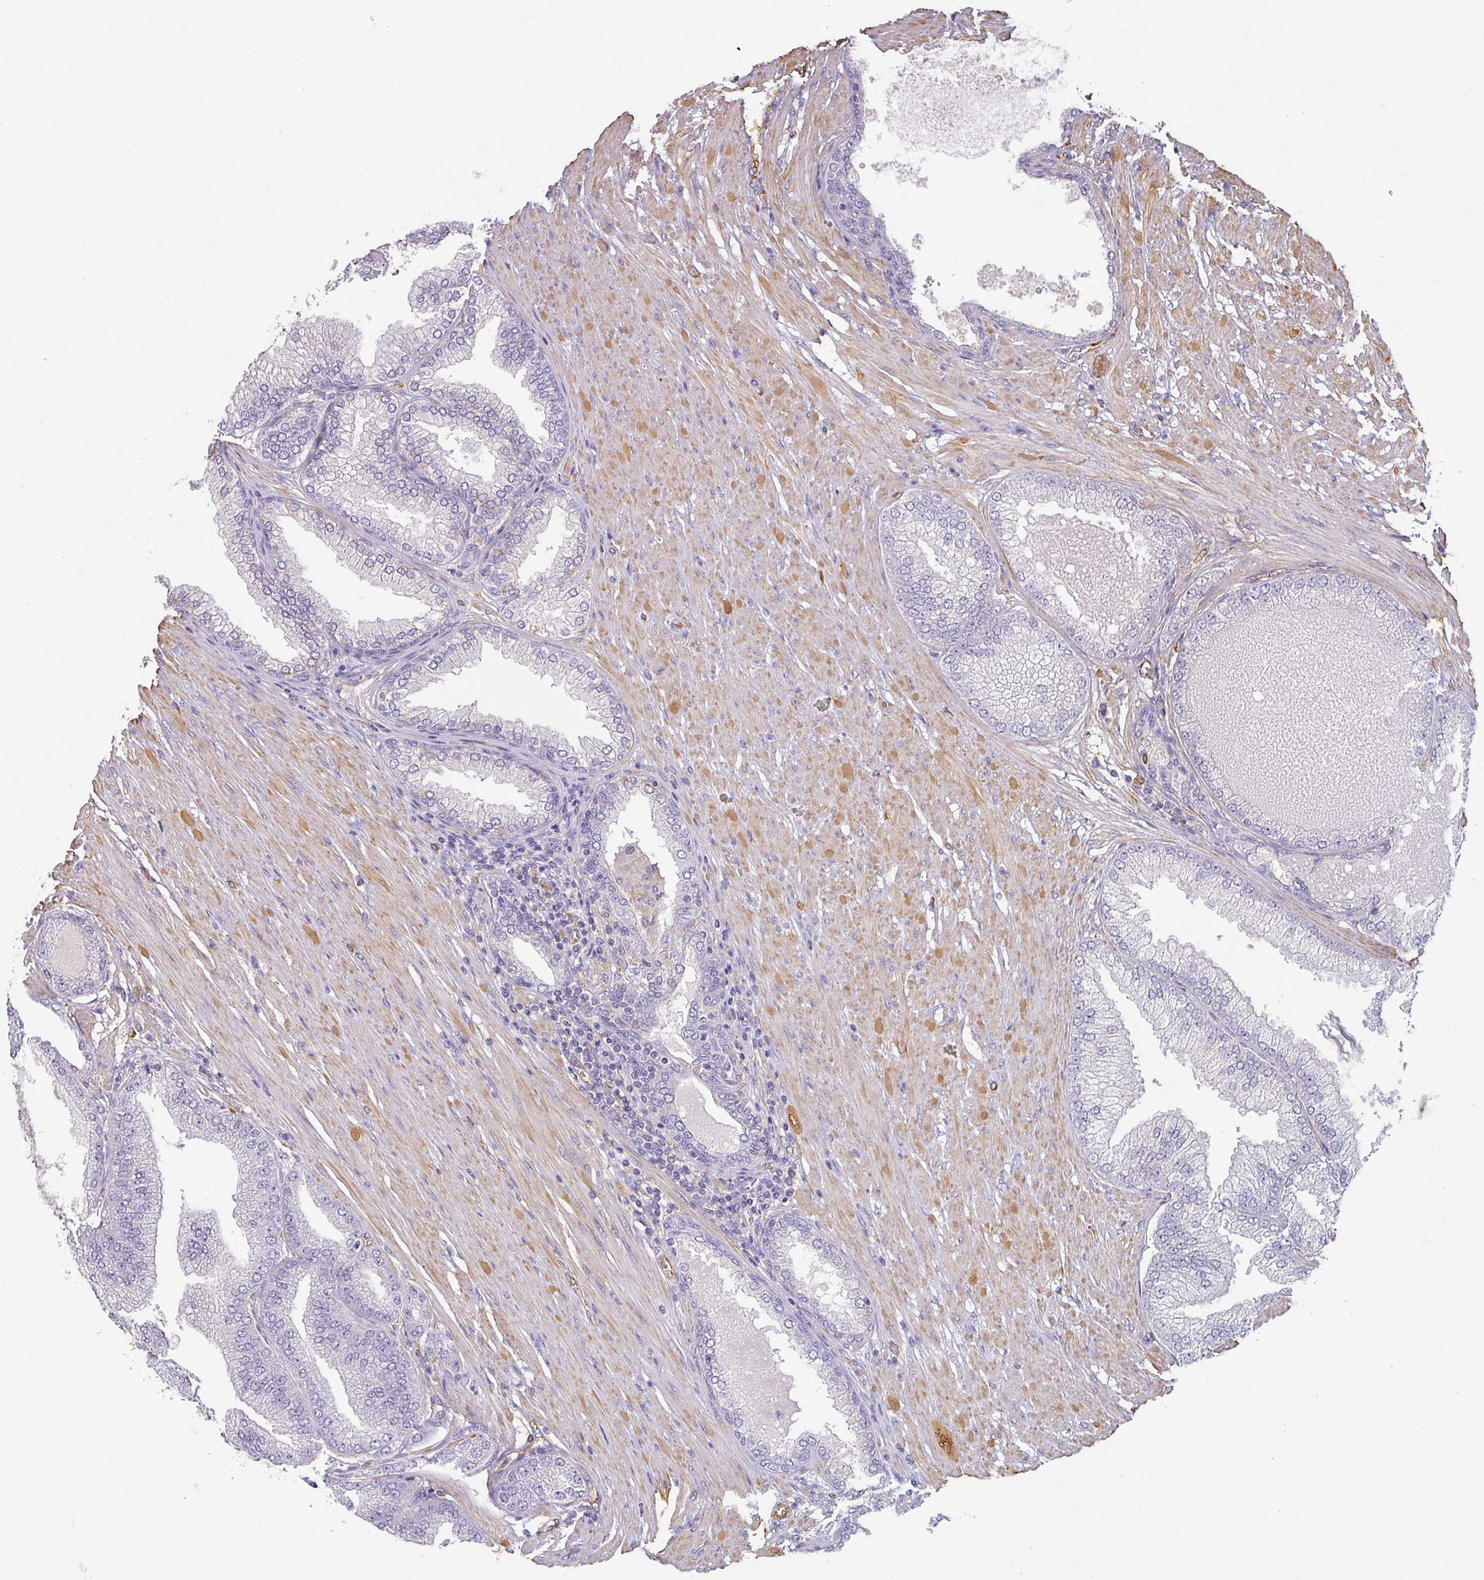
{"staining": {"intensity": "negative", "quantity": "none", "location": "none"}, "tissue": "prostate cancer", "cell_type": "Tumor cells", "image_type": "cancer", "snomed": [{"axis": "morphology", "description": "Adenocarcinoma, High grade"}, {"axis": "topography", "description": "Prostate"}], "caption": "The micrograph displays no significant positivity in tumor cells of prostate cancer (adenocarcinoma (high-grade)). The staining was performed using DAB (3,3'-diaminobenzidine) to visualize the protein expression in brown, while the nuclei were stained in blue with hematoxylin (Magnification: 20x).", "gene": "ZNF280C", "patient": {"sex": "male", "age": 71}}